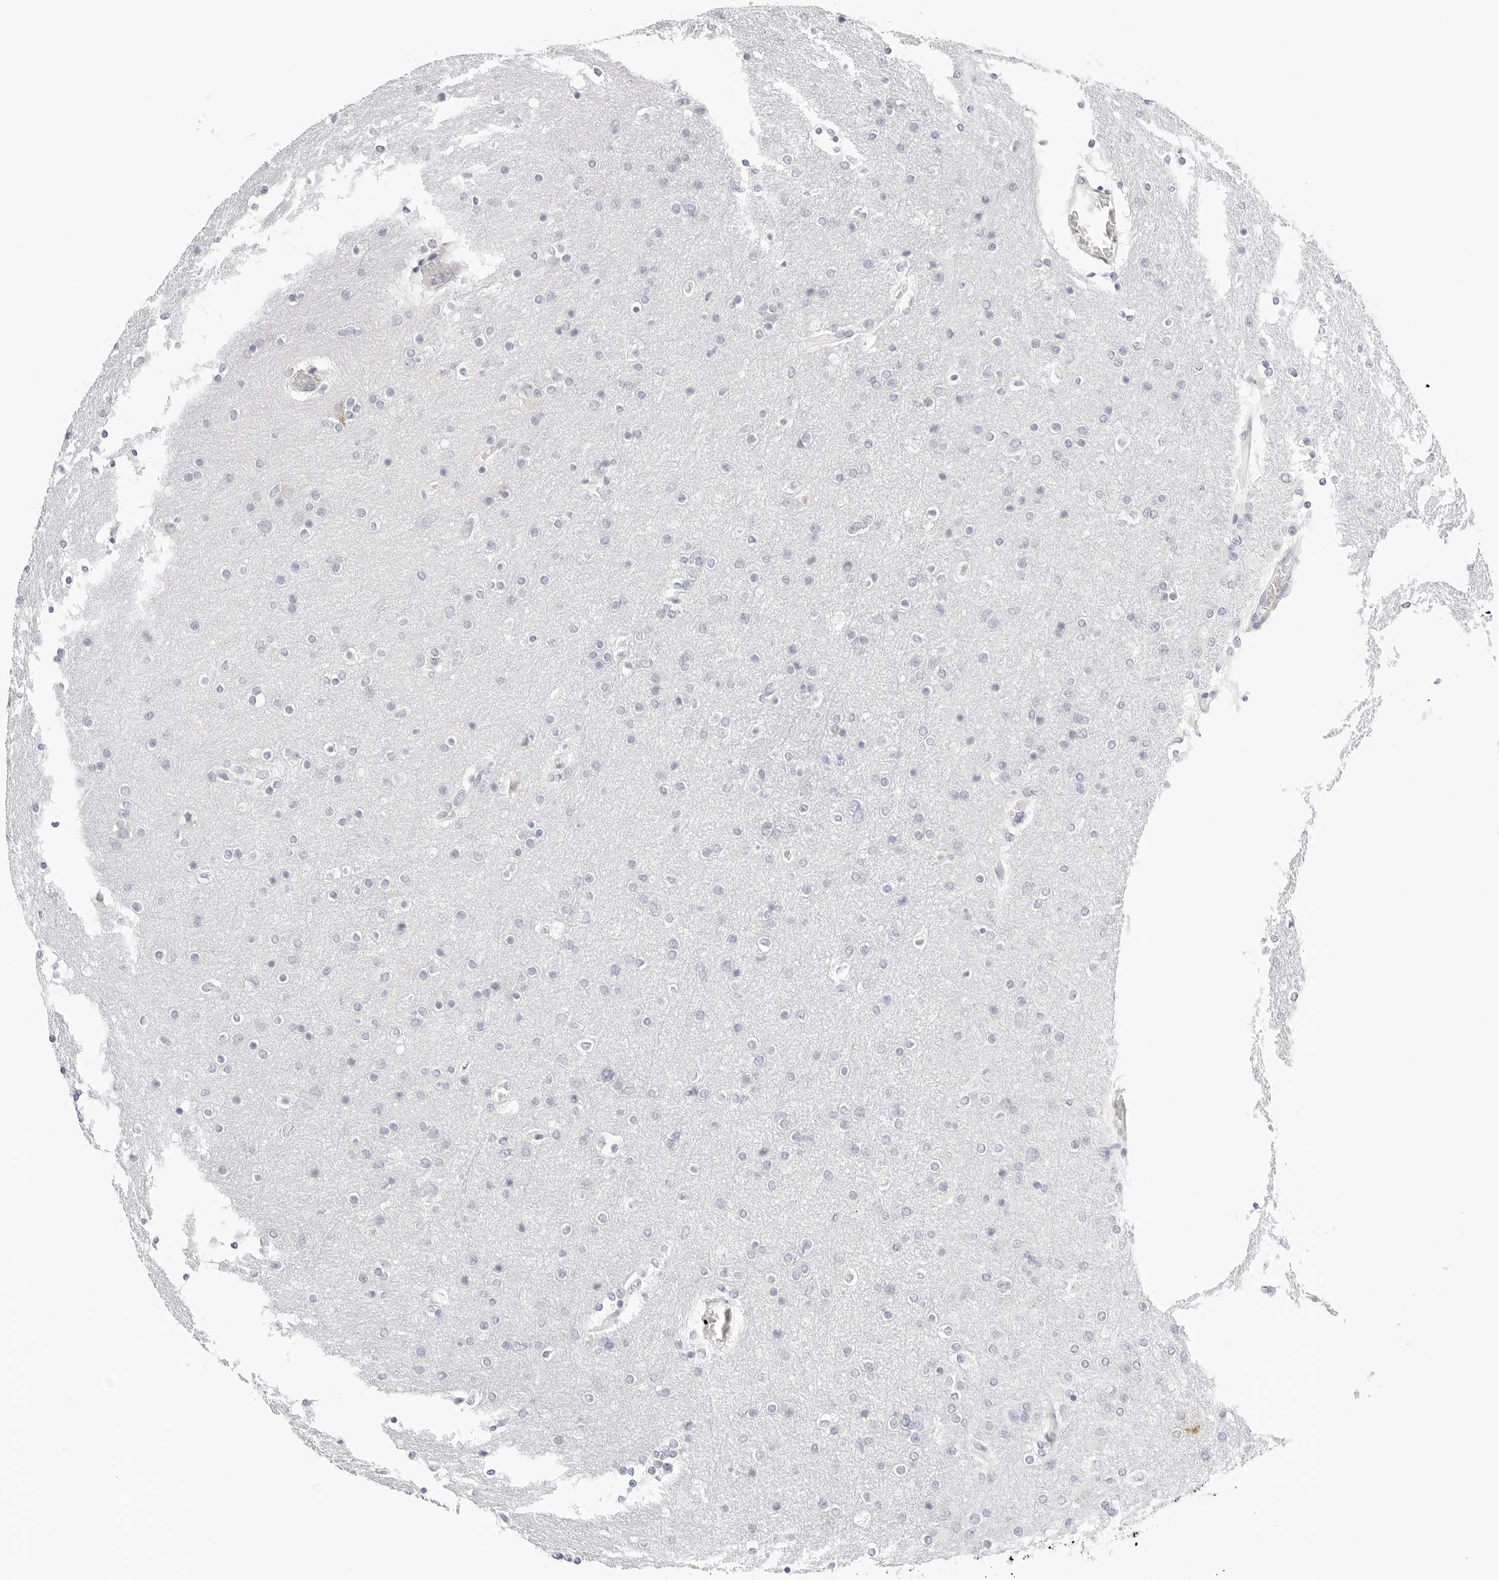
{"staining": {"intensity": "negative", "quantity": "none", "location": "none"}, "tissue": "glioma", "cell_type": "Tumor cells", "image_type": "cancer", "snomed": [{"axis": "morphology", "description": "Glioma, malignant, High grade"}, {"axis": "topography", "description": "Cerebral cortex"}], "caption": "This is an immunohistochemistry histopathology image of malignant glioma (high-grade). There is no expression in tumor cells.", "gene": "THEM4", "patient": {"sex": "female", "age": 36}}